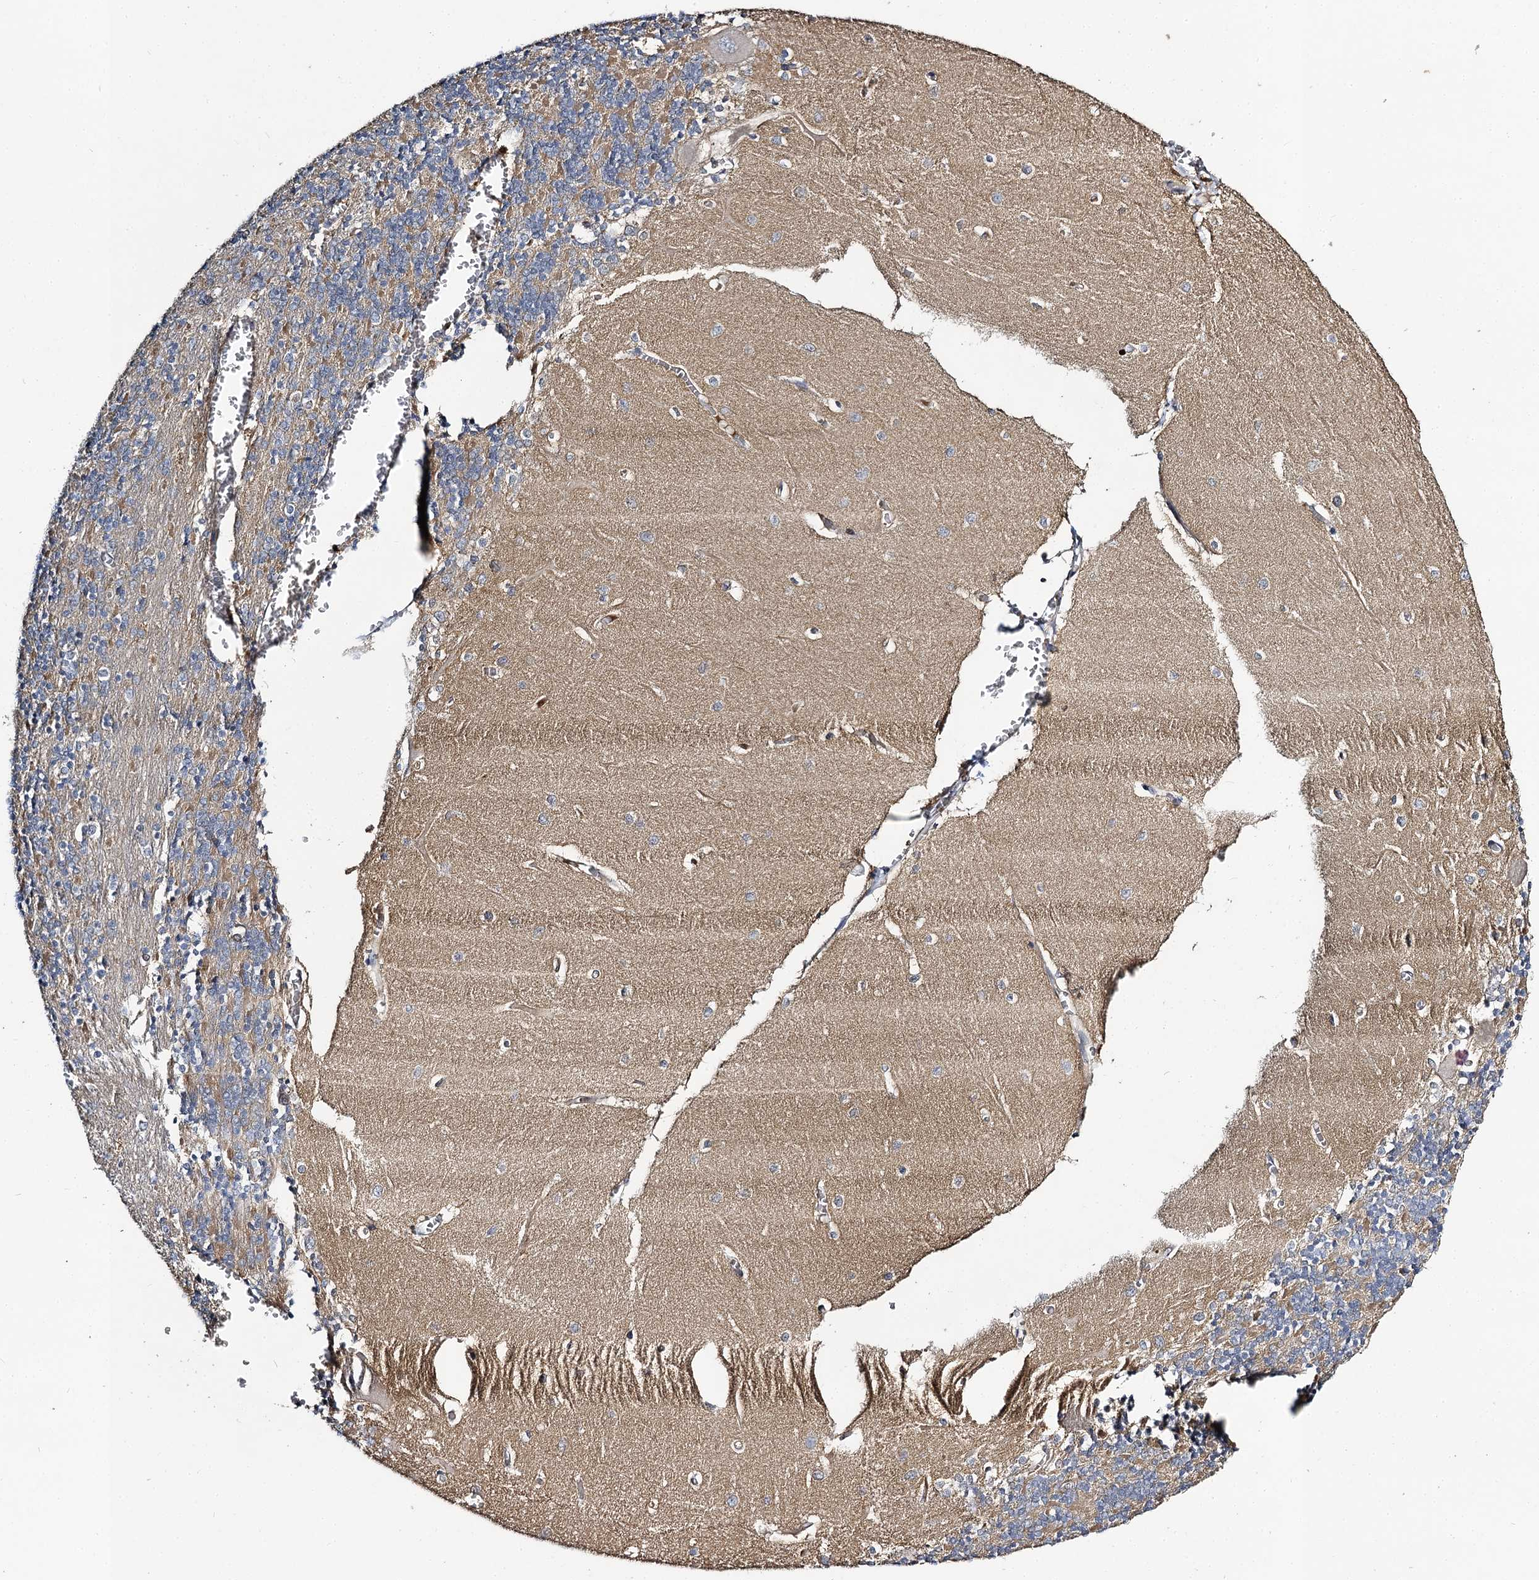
{"staining": {"intensity": "weak", "quantity": "<25%", "location": "cytoplasmic/membranous"}, "tissue": "cerebellum", "cell_type": "Cells in granular layer", "image_type": "normal", "snomed": [{"axis": "morphology", "description": "Normal tissue, NOS"}, {"axis": "topography", "description": "Cerebellum"}], "caption": "DAB (3,3'-diaminobenzidine) immunohistochemical staining of unremarkable cerebellum demonstrates no significant staining in cells in granular layer. Brightfield microscopy of immunohistochemistry (IHC) stained with DAB (brown) and hematoxylin (blue), captured at high magnification.", "gene": "SLC11A2", "patient": {"sex": "male", "age": 37}}